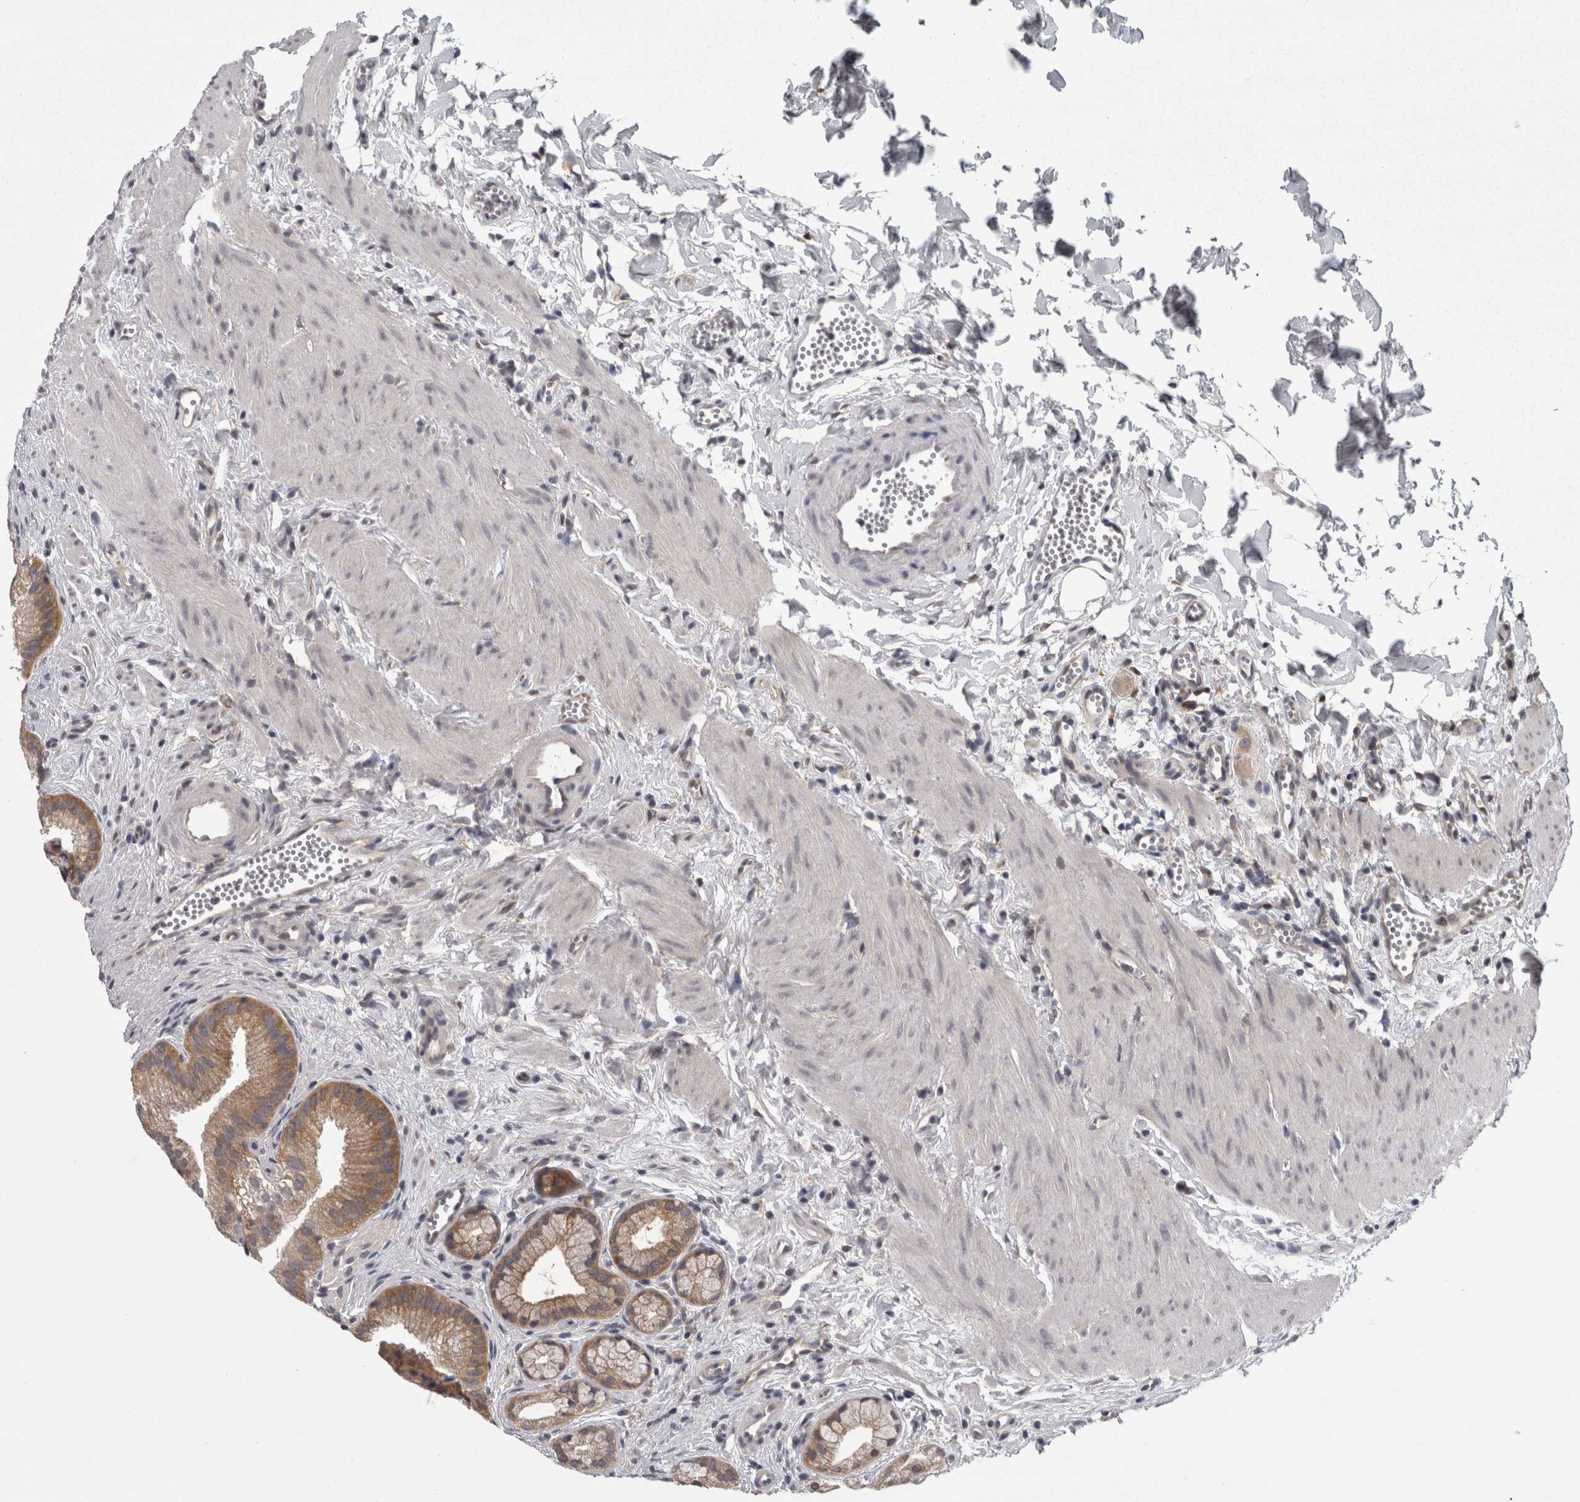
{"staining": {"intensity": "moderate", "quantity": ">75%", "location": "cytoplasmic/membranous"}, "tissue": "gallbladder", "cell_type": "Glandular cells", "image_type": "normal", "snomed": [{"axis": "morphology", "description": "Normal tissue, NOS"}, {"axis": "topography", "description": "Gallbladder"}], "caption": "An image of gallbladder stained for a protein exhibits moderate cytoplasmic/membranous brown staining in glandular cells. (brown staining indicates protein expression, while blue staining denotes nuclei).", "gene": "CACYBP", "patient": {"sex": "male", "age": 38}}